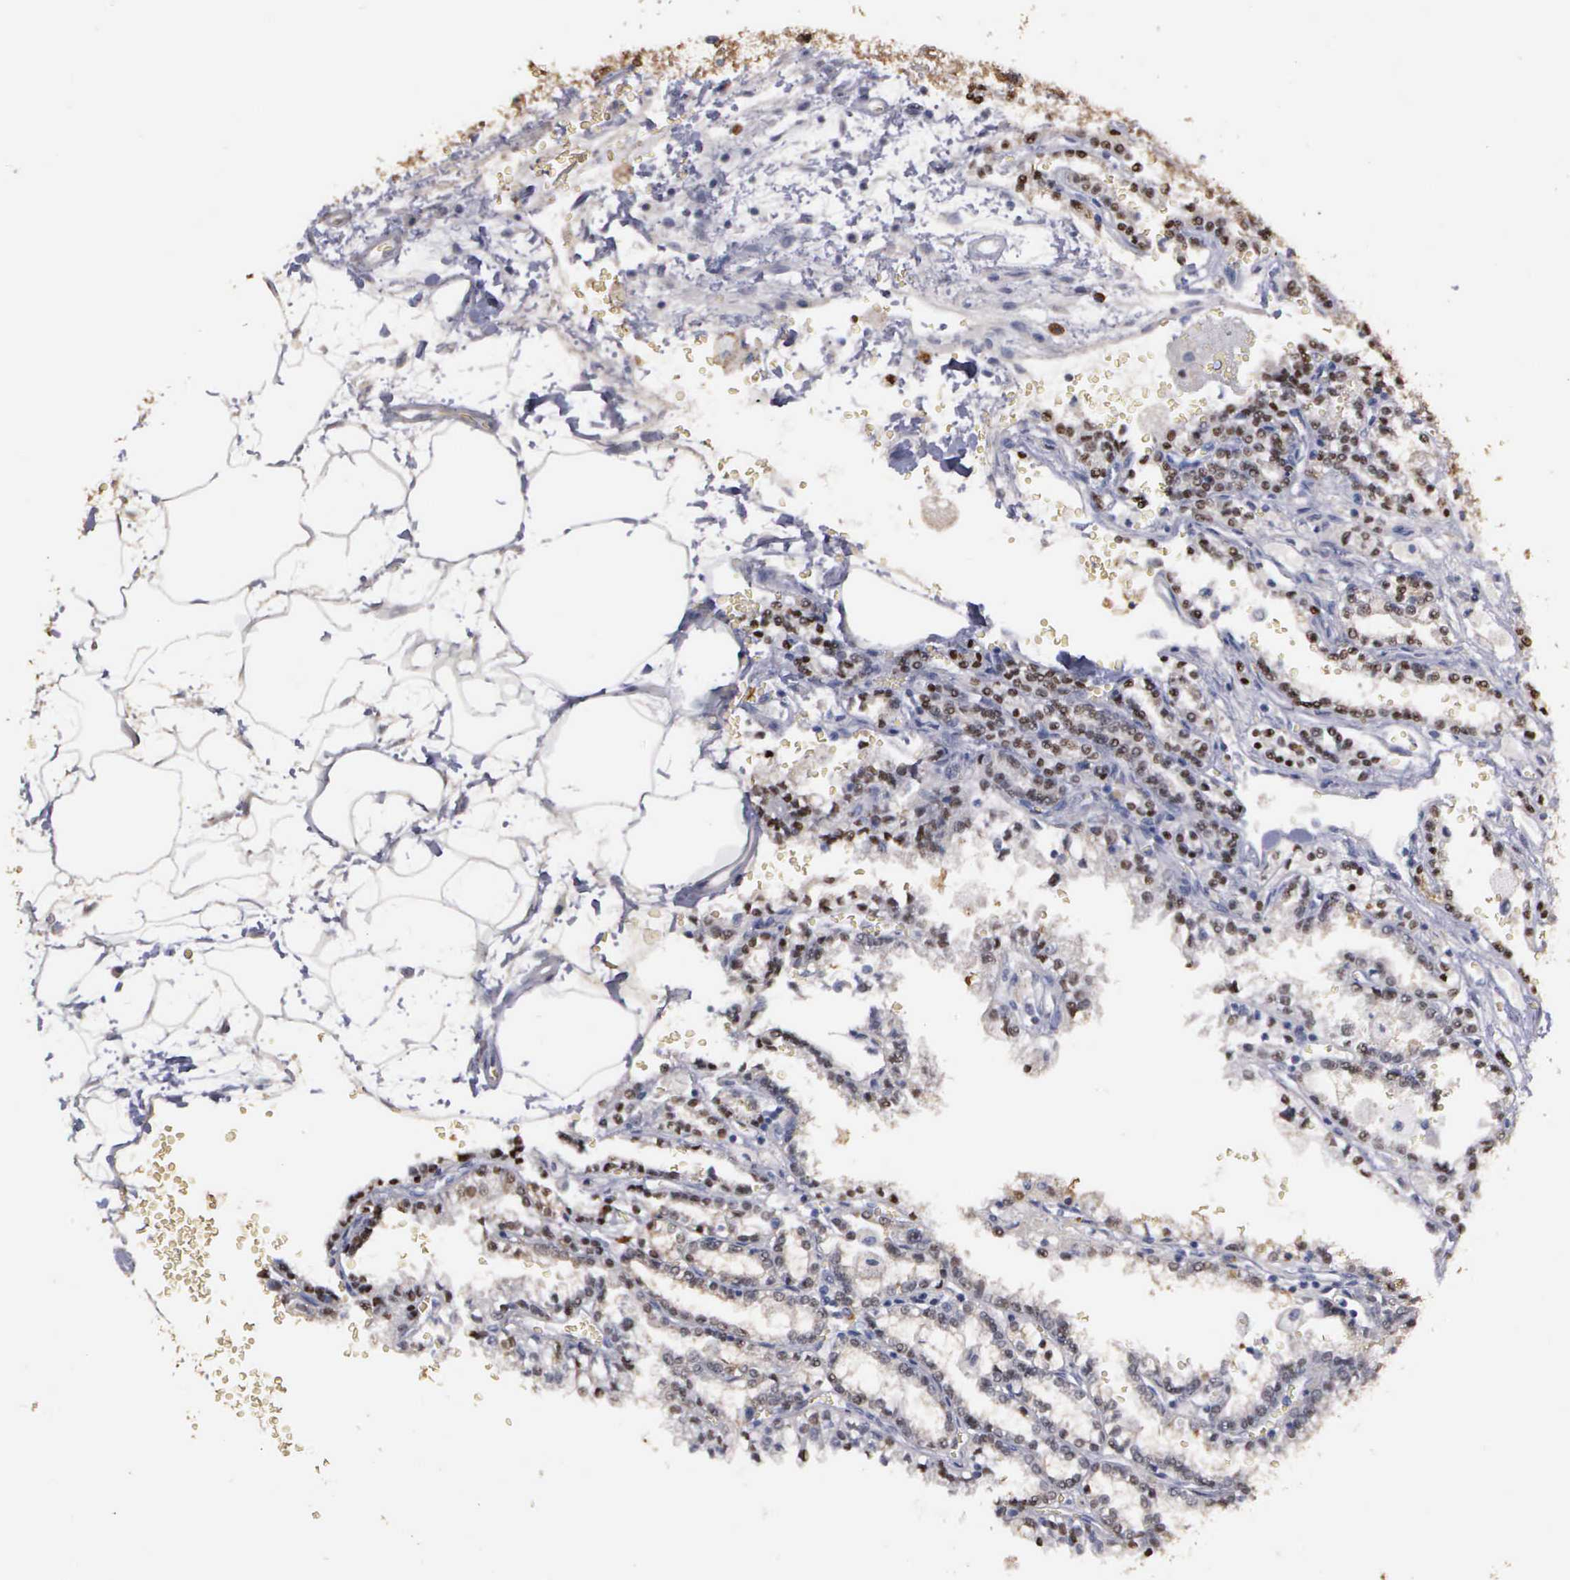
{"staining": {"intensity": "moderate", "quantity": "25%-75%", "location": "nuclear"}, "tissue": "renal cancer", "cell_type": "Tumor cells", "image_type": "cancer", "snomed": [{"axis": "morphology", "description": "Adenocarcinoma, NOS"}, {"axis": "topography", "description": "Kidney"}], "caption": "Adenocarcinoma (renal) stained for a protein reveals moderate nuclear positivity in tumor cells.", "gene": "ENO3", "patient": {"sex": "female", "age": 56}}